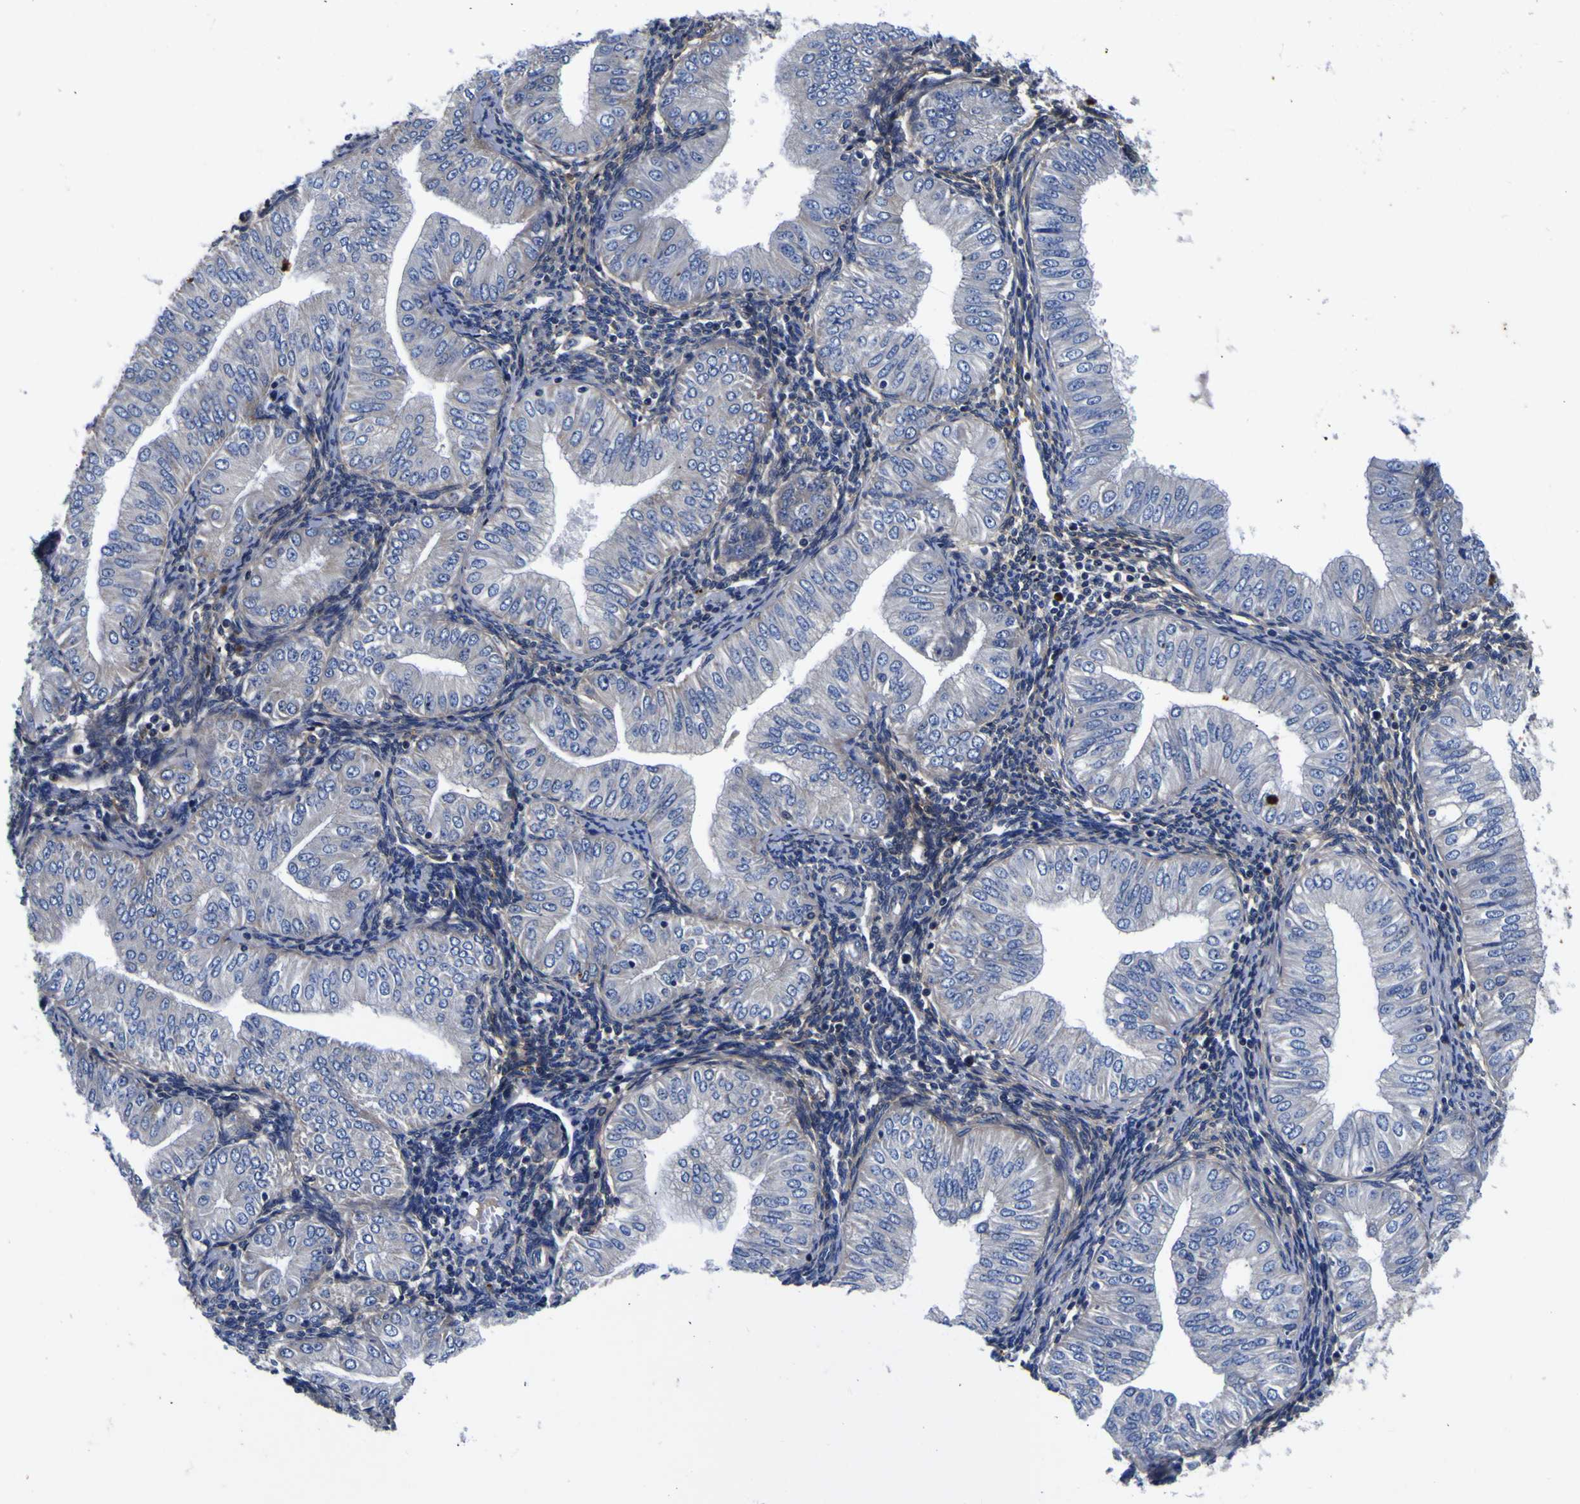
{"staining": {"intensity": "negative", "quantity": "none", "location": "none"}, "tissue": "endometrial cancer", "cell_type": "Tumor cells", "image_type": "cancer", "snomed": [{"axis": "morphology", "description": "Normal tissue, NOS"}, {"axis": "morphology", "description": "Adenocarcinoma, NOS"}, {"axis": "topography", "description": "Endometrium"}], "caption": "An immunohistochemistry (IHC) photomicrograph of endometrial adenocarcinoma is shown. There is no staining in tumor cells of endometrial adenocarcinoma.", "gene": "VASN", "patient": {"sex": "female", "age": 53}}